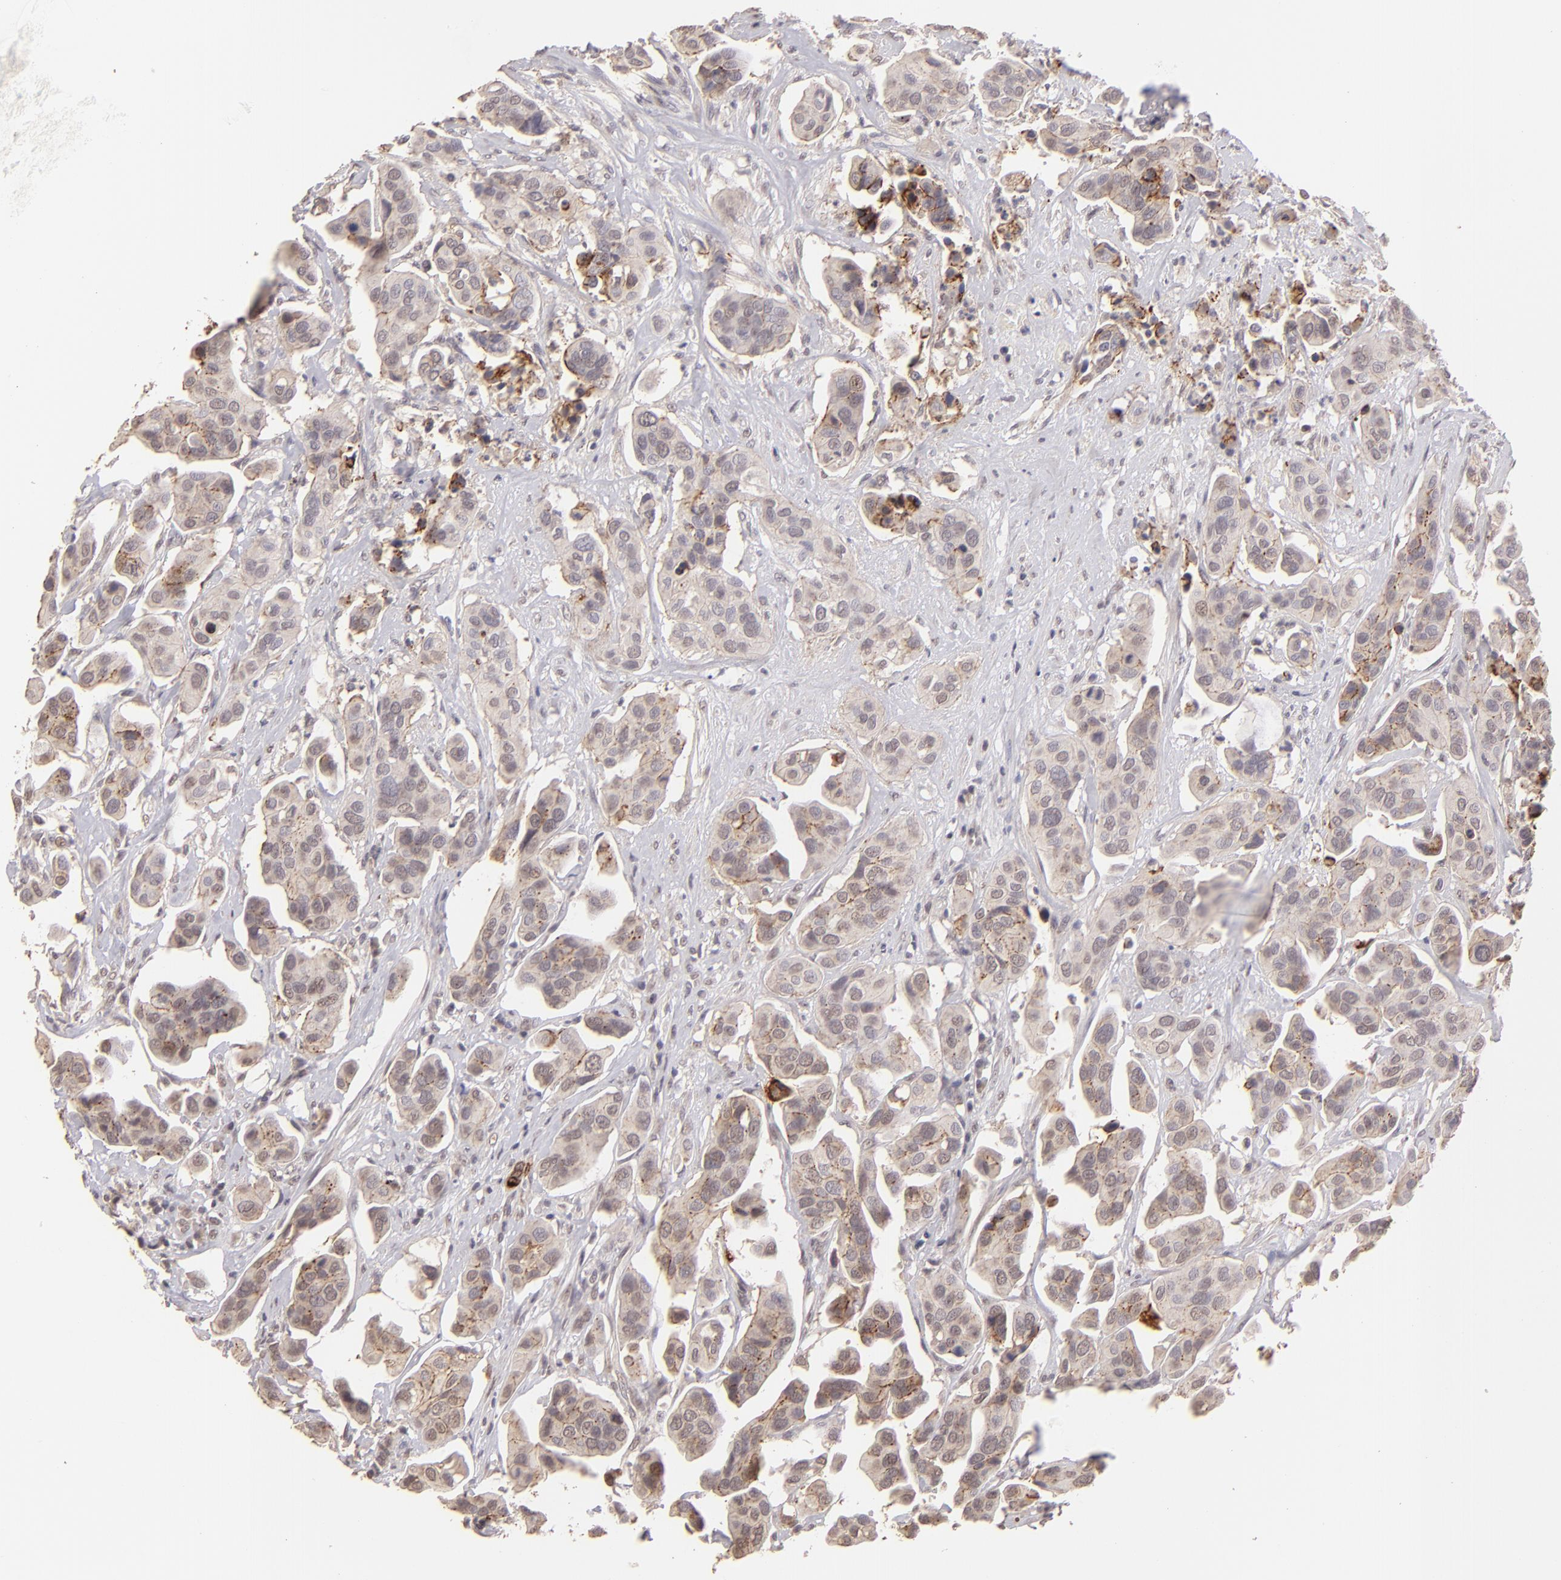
{"staining": {"intensity": "weak", "quantity": "25%-75%", "location": "cytoplasmic/membranous"}, "tissue": "urothelial cancer", "cell_type": "Tumor cells", "image_type": "cancer", "snomed": [{"axis": "morphology", "description": "Adenocarcinoma, NOS"}, {"axis": "topography", "description": "Urinary bladder"}], "caption": "High-power microscopy captured an immunohistochemistry histopathology image of adenocarcinoma, revealing weak cytoplasmic/membranous positivity in about 25%-75% of tumor cells.", "gene": "CLDN1", "patient": {"sex": "male", "age": 61}}